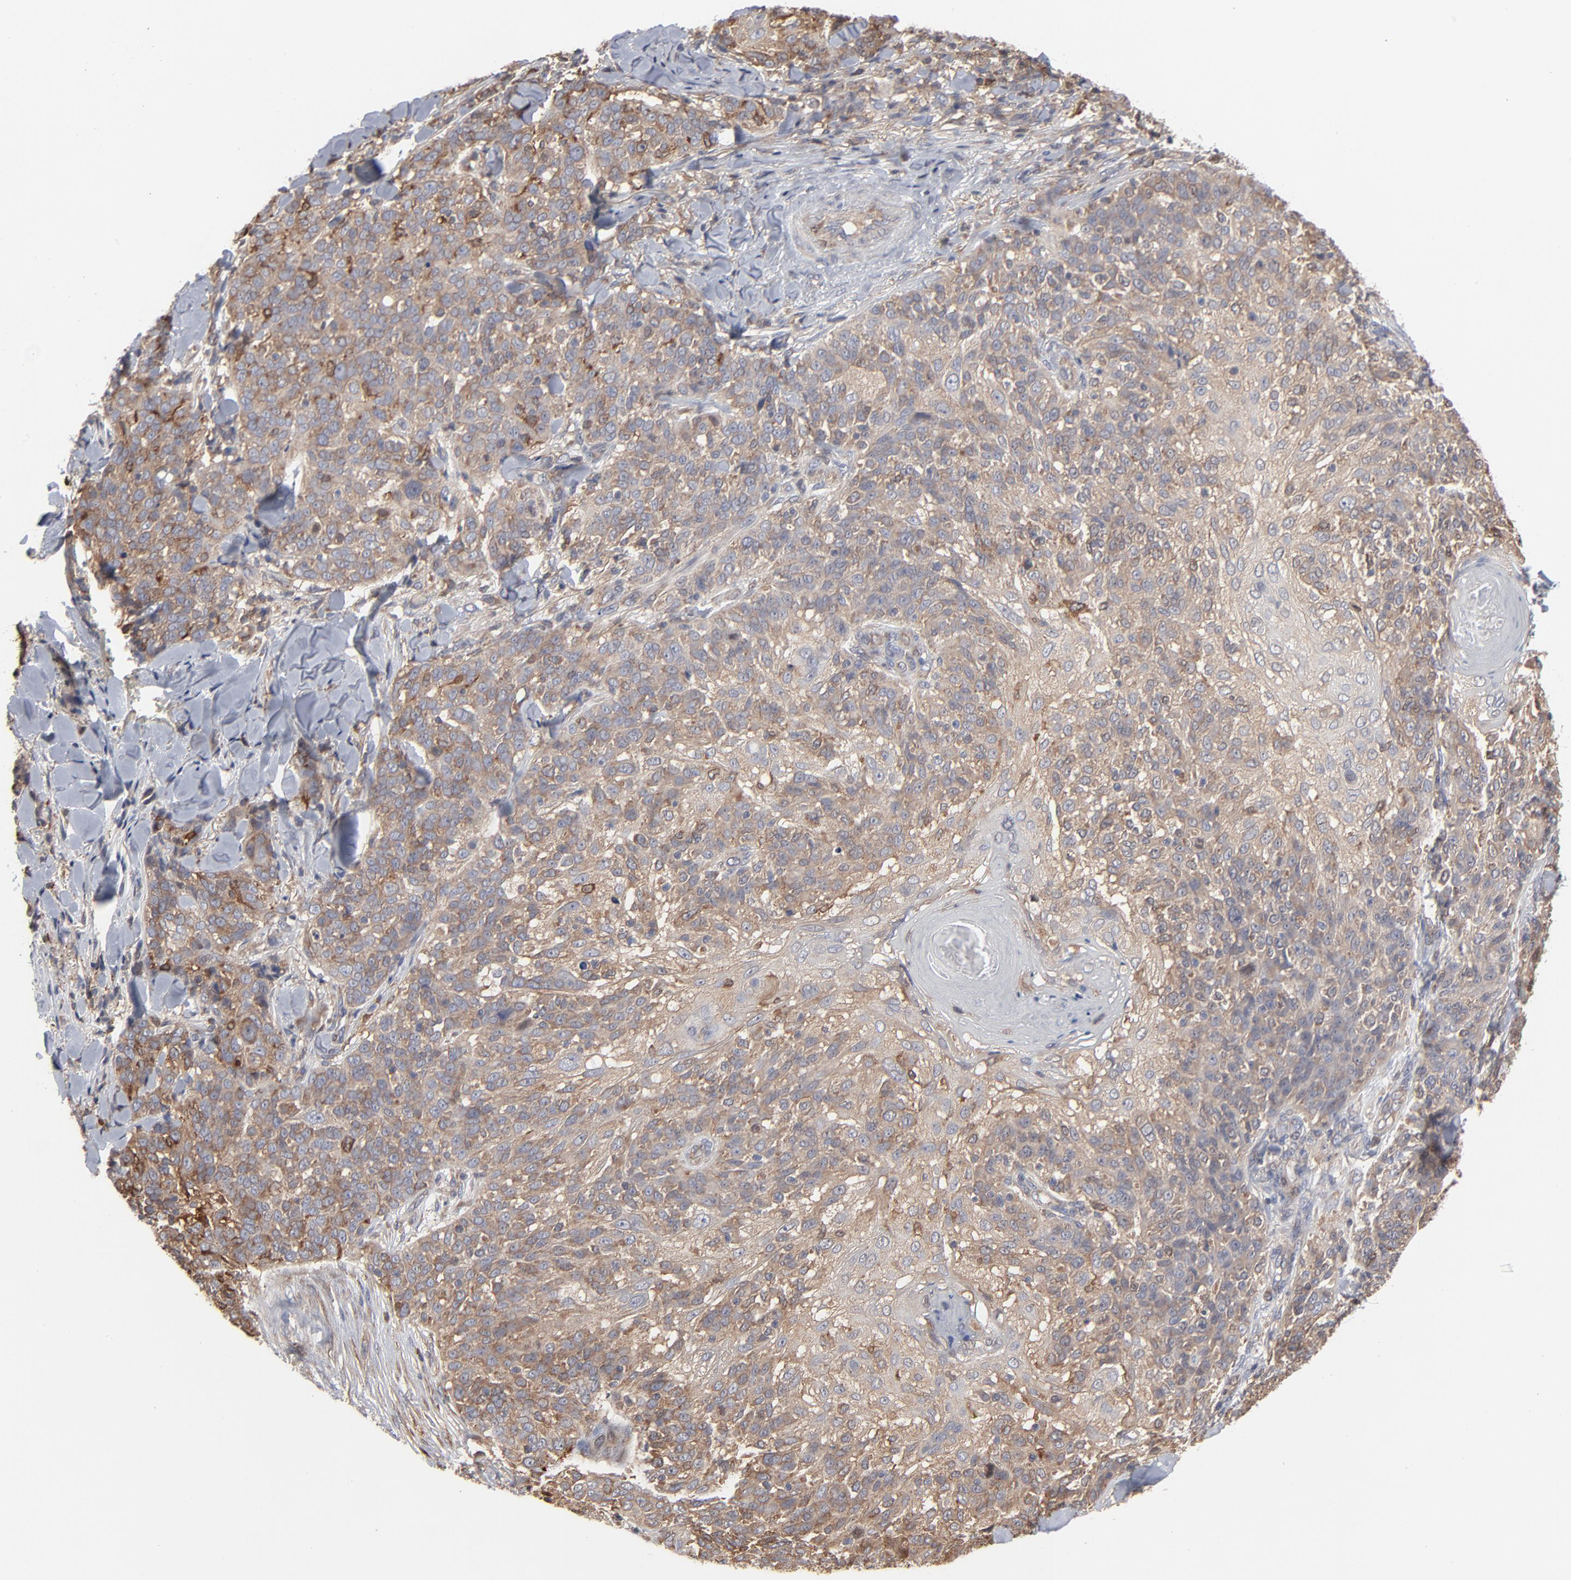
{"staining": {"intensity": "moderate", "quantity": ">75%", "location": "cytoplasmic/membranous"}, "tissue": "skin cancer", "cell_type": "Tumor cells", "image_type": "cancer", "snomed": [{"axis": "morphology", "description": "Normal tissue, NOS"}, {"axis": "morphology", "description": "Squamous cell carcinoma, NOS"}, {"axis": "topography", "description": "Skin"}], "caption": "The immunohistochemical stain highlights moderate cytoplasmic/membranous staining in tumor cells of skin squamous cell carcinoma tissue.", "gene": "MAP2K1", "patient": {"sex": "female", "age": 83}}